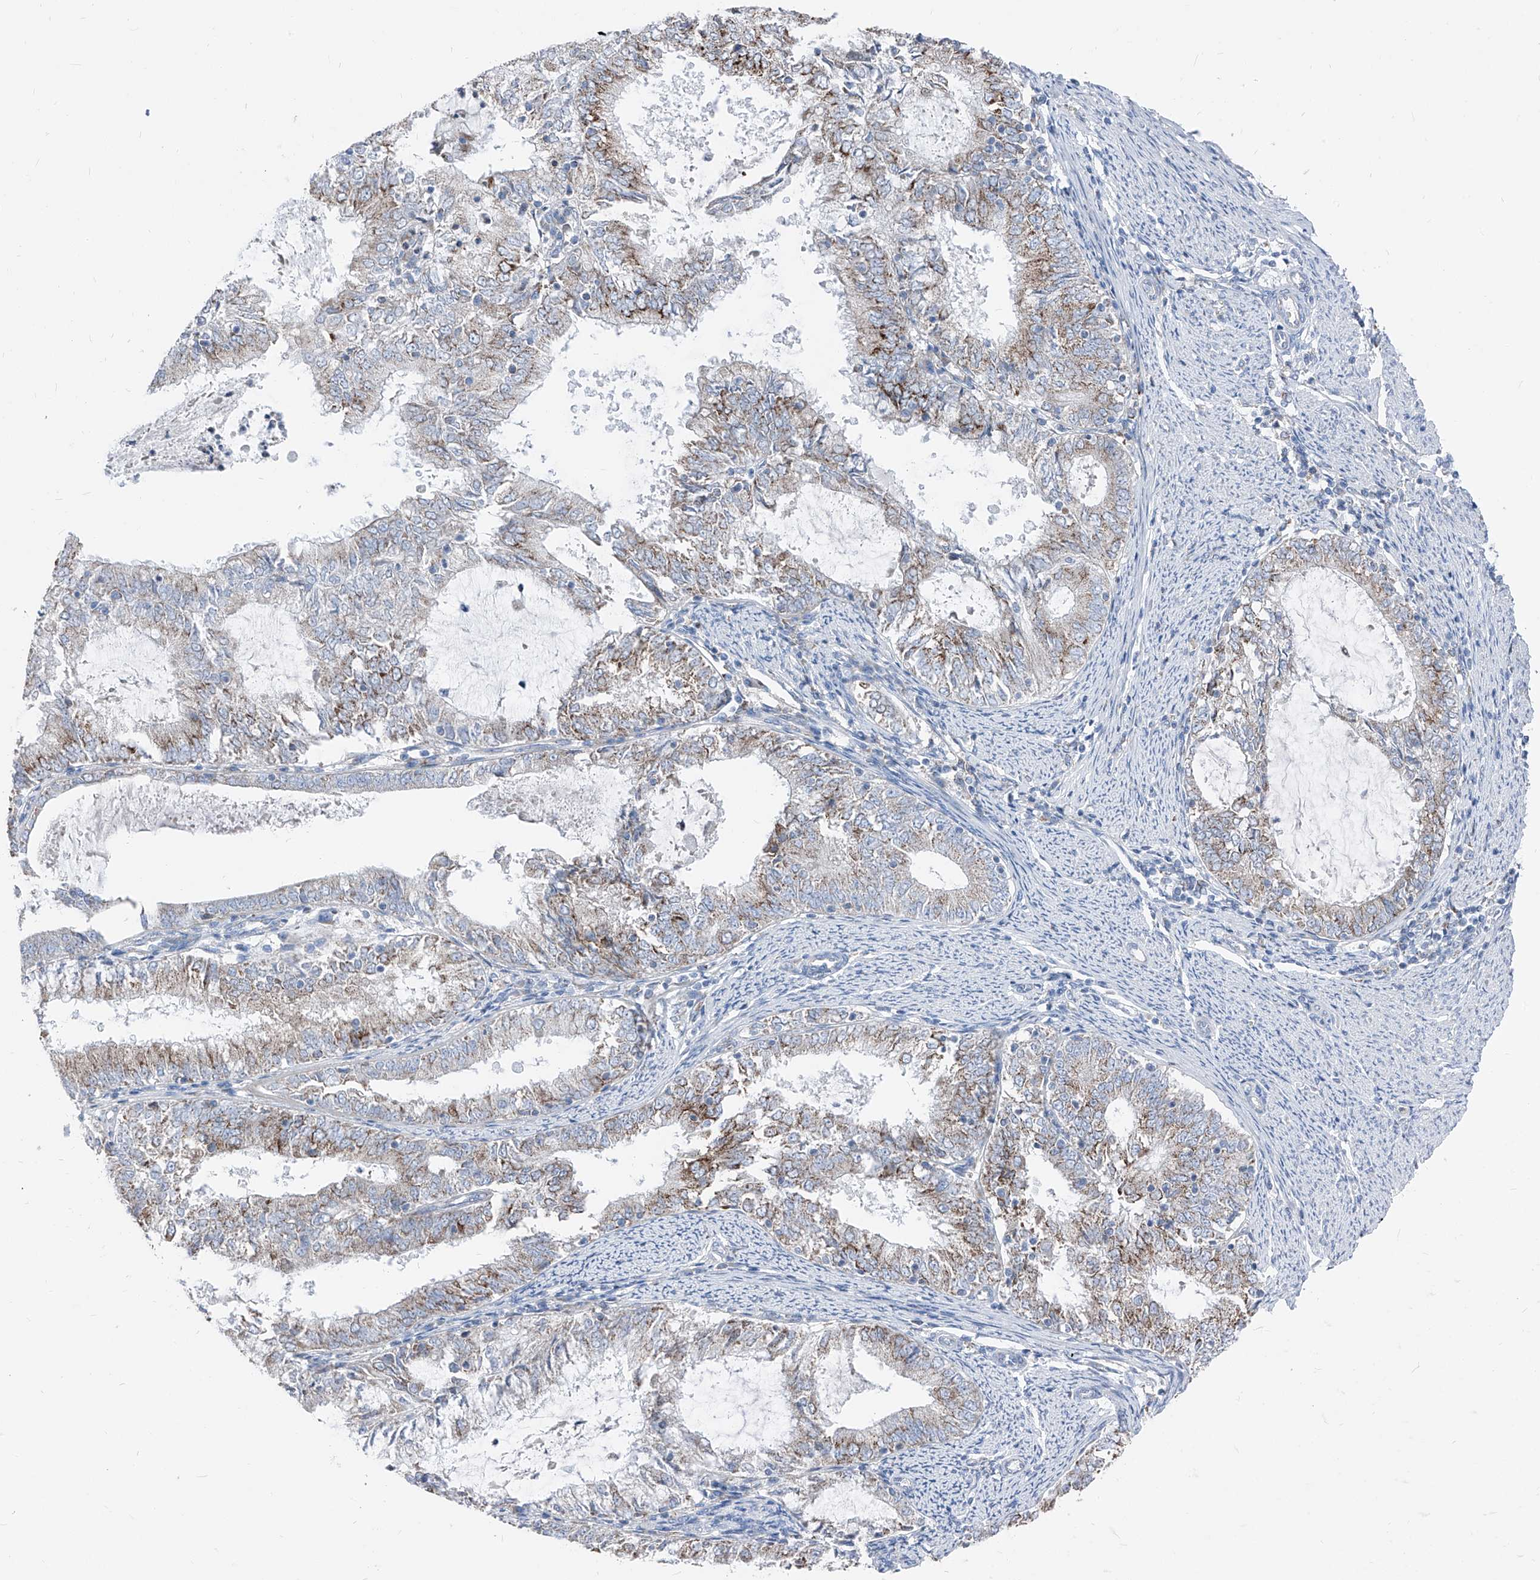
{"staining": {"intensity": "moderate", "quantity": "<25%", "location": "cytoplasmic/membranous"}, "tissue": "endometrial cancer", "cell_type": "Tumor cells", "image_type": "cancer", "snomed": [{"axis": "morphology", "description": "Adenocarcinoma, NOS"}, {"axis": "topography", "description": "Endometrium"}], "caption": "Immunohistochemical staining of human endometrial cancer reveals moderate cytoplasmic/membranous protein expression in approximately <25% of tumor cells. (DAB (3,3'-diaminobenzidine) IHC, brown staining for protein, blue staining for nuclei).", "gene": "AGPS", "patient": {"sex": "female", "age": 57}}